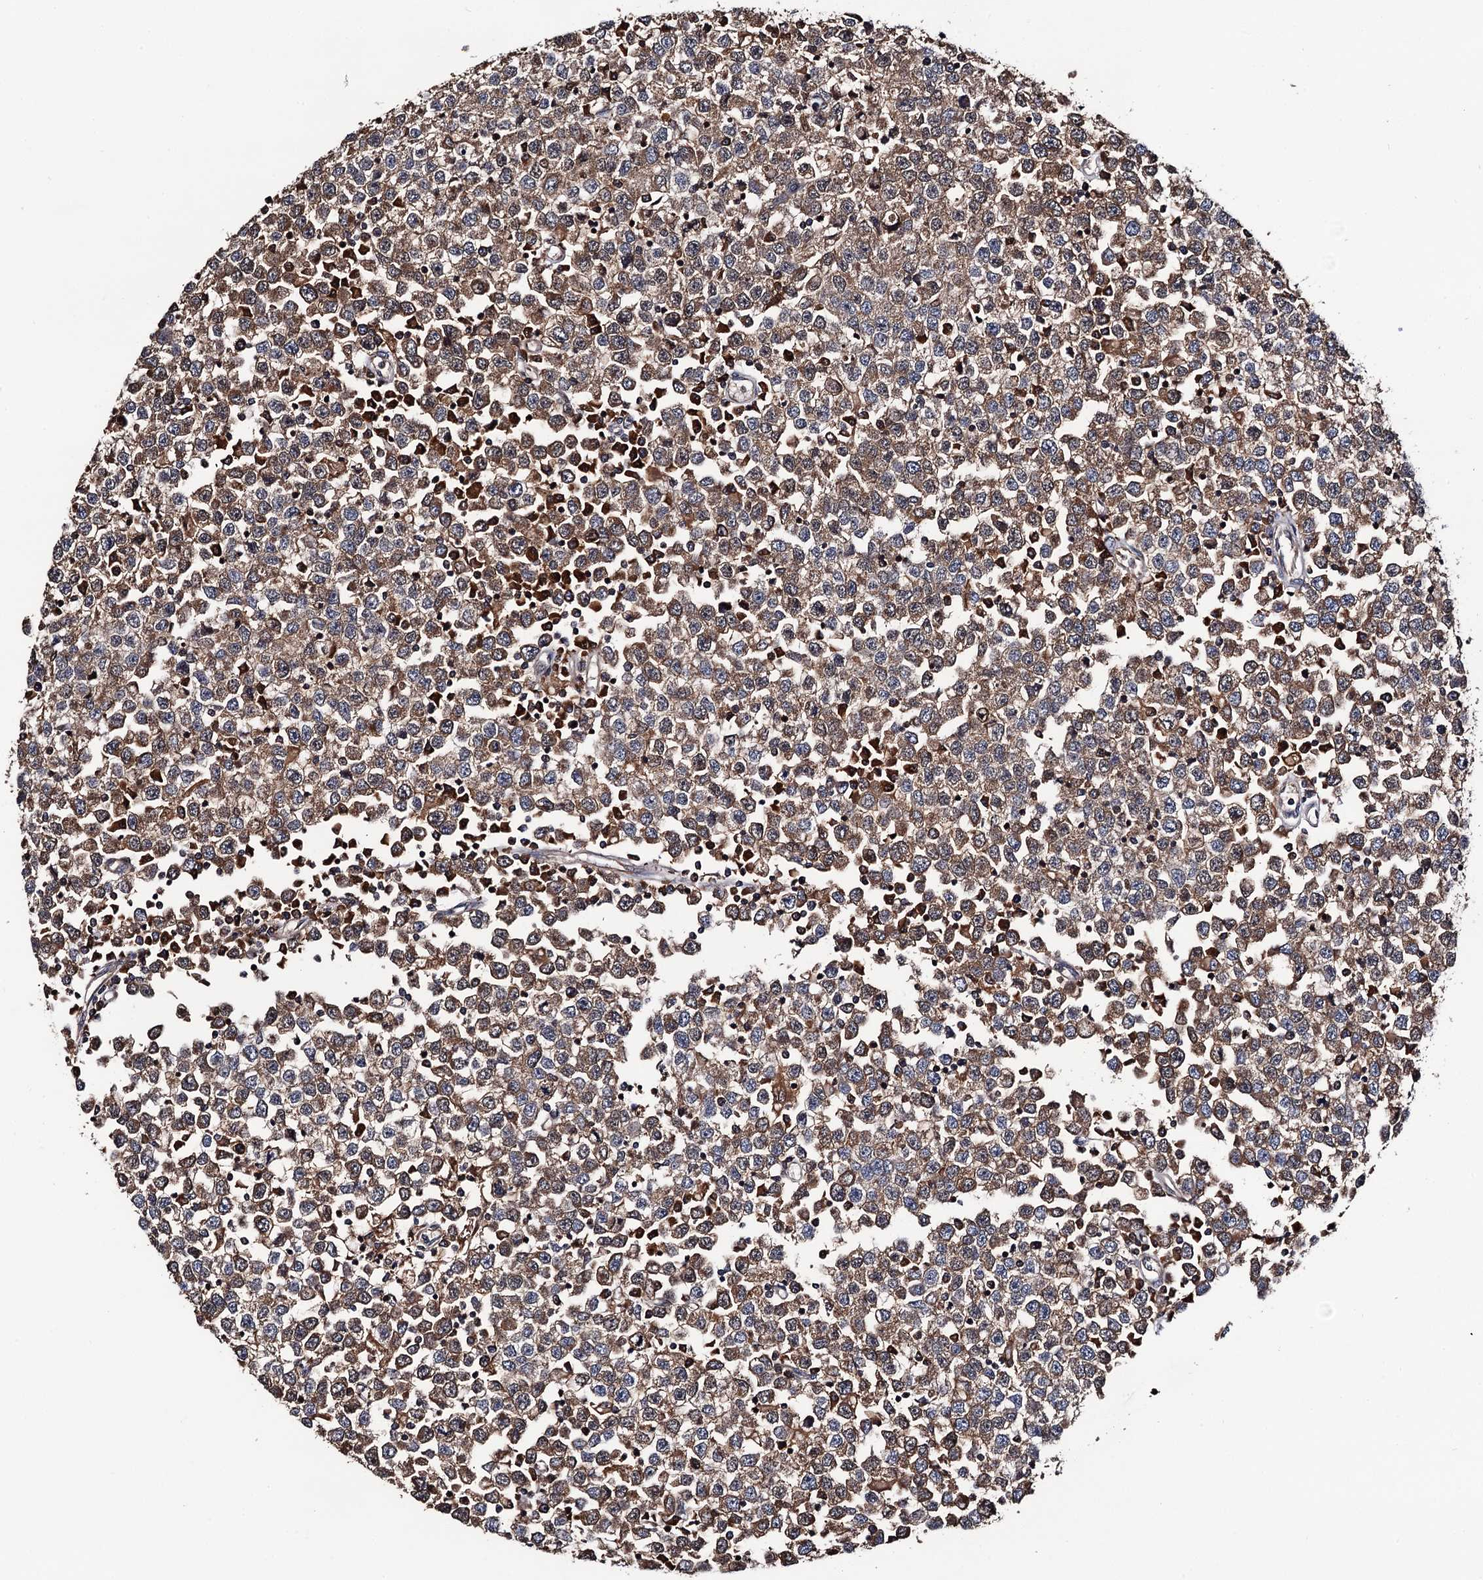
{"staining": {"intensity": "moderate", "quantity": ">75%", "location": "cytoplasmic/membranous"}, "tissue": "testis cancer", "cell_type": "Tumor cells", "image_type": "cancer", "snomed": [{"axis": "morphology", "description": "Seminoma, NOS"}, {"axis": "topography", "description": "Testis"}], "caption": "DAB immunohistochemical staining of seminoma (testis) shows moderate cytoplasmic/membranous protein staining in approximately >75% of tumor cells.", "gene": "RGS11", "patient": {"sex": "male", "age": 65}}